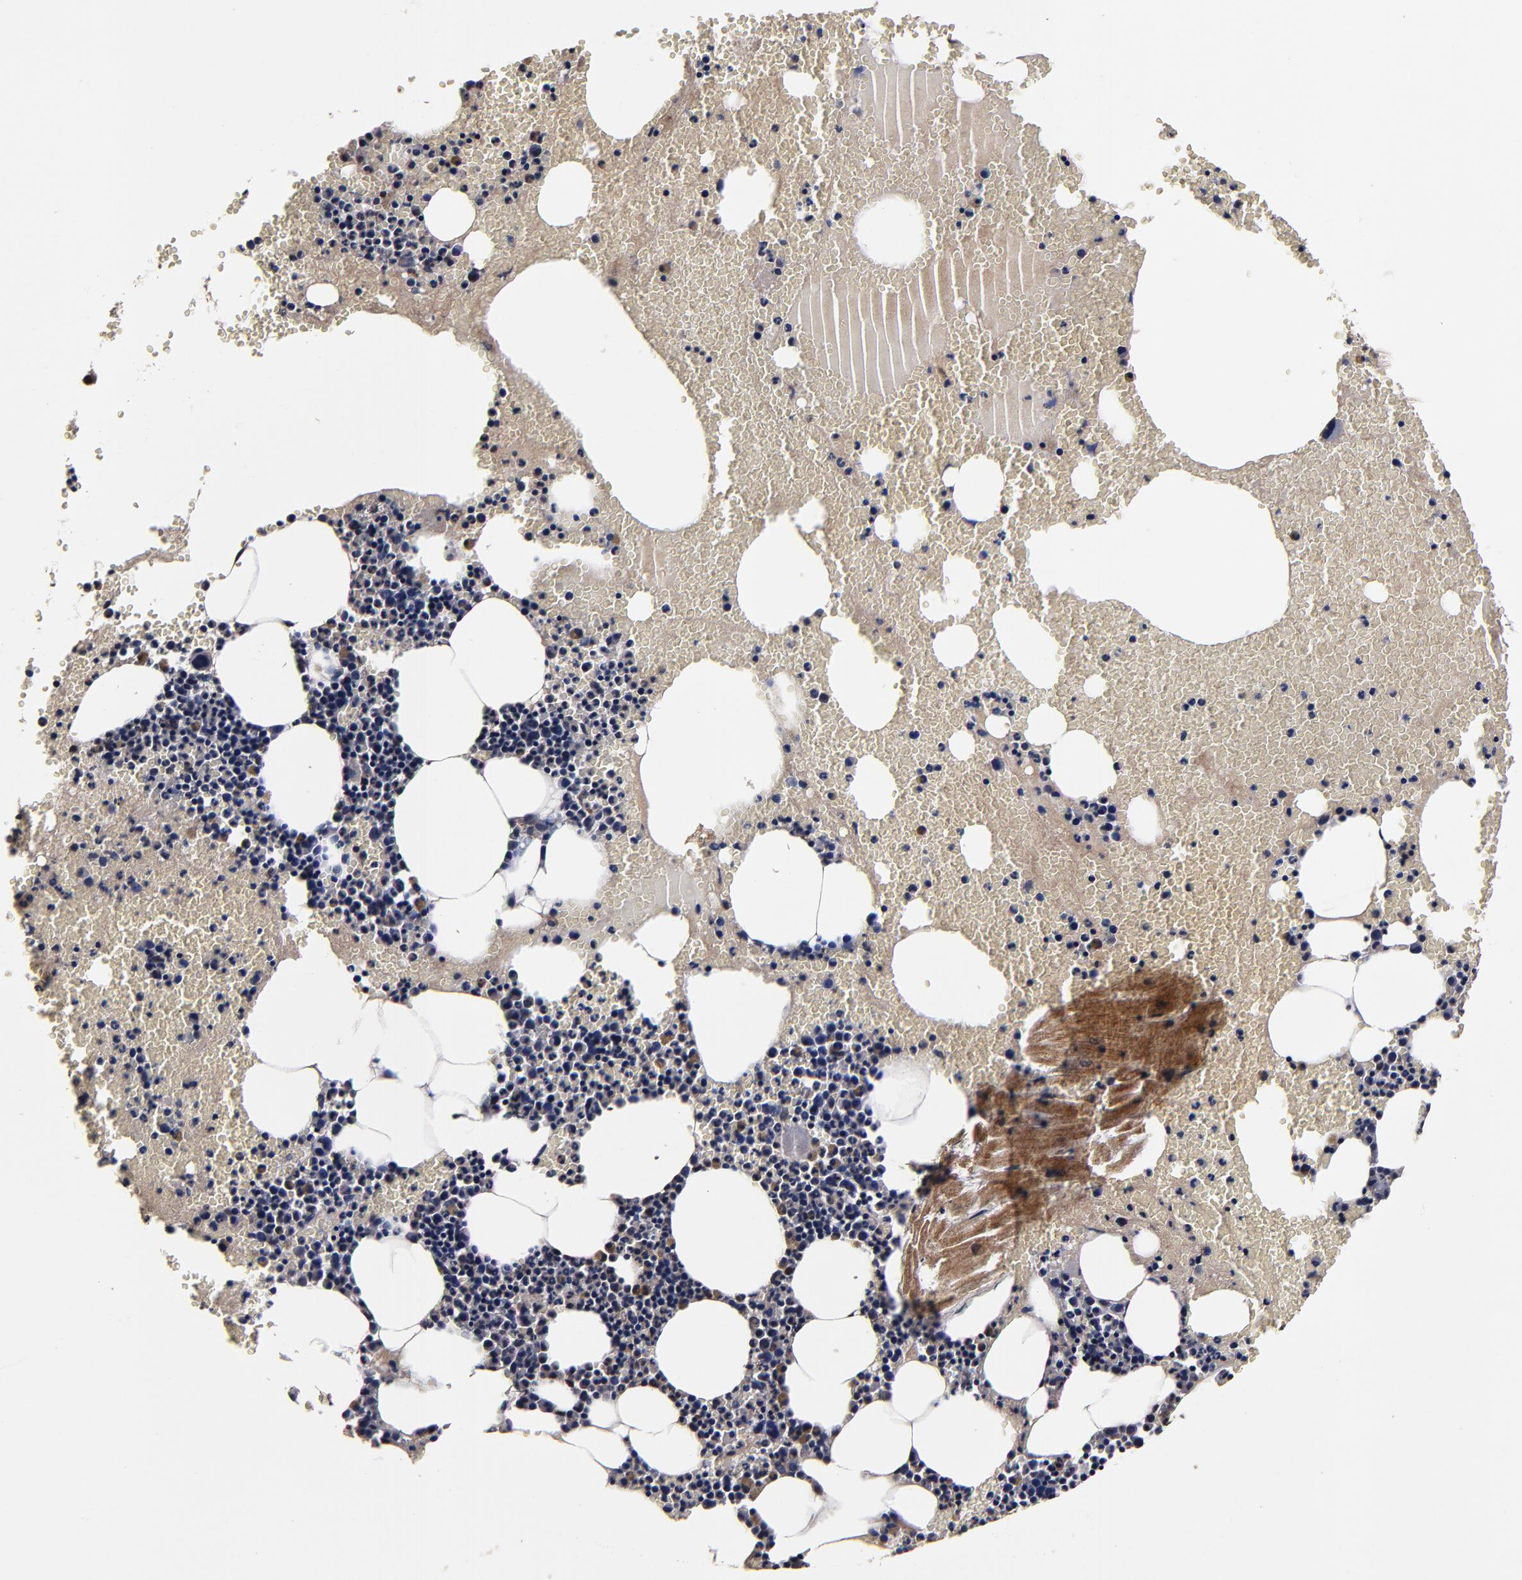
{"staining": {"intensity": "weak", "quantity": "<25%", "location": "cytoplasmic/membranous"}, "tissue": "bone marrow", "cell_type": "Hematopoietic cells", "image_type": "normal", "snomed": [{"axis": "morphology", "description": "Normal tissue, NOS"}, {"axis": "topography", "description": "Bone marrow"}], "caption": "There is no significant positivity in hematopoietic cells of bone marrow. Brightfield microscopy of IHC stained with DAB (3,3'-diaminobenzidine) (brown) and hematoxylin (blue), captured at high magnification.", "gene": "MMP15", "patient": {"sex": "male", "age": 82}}